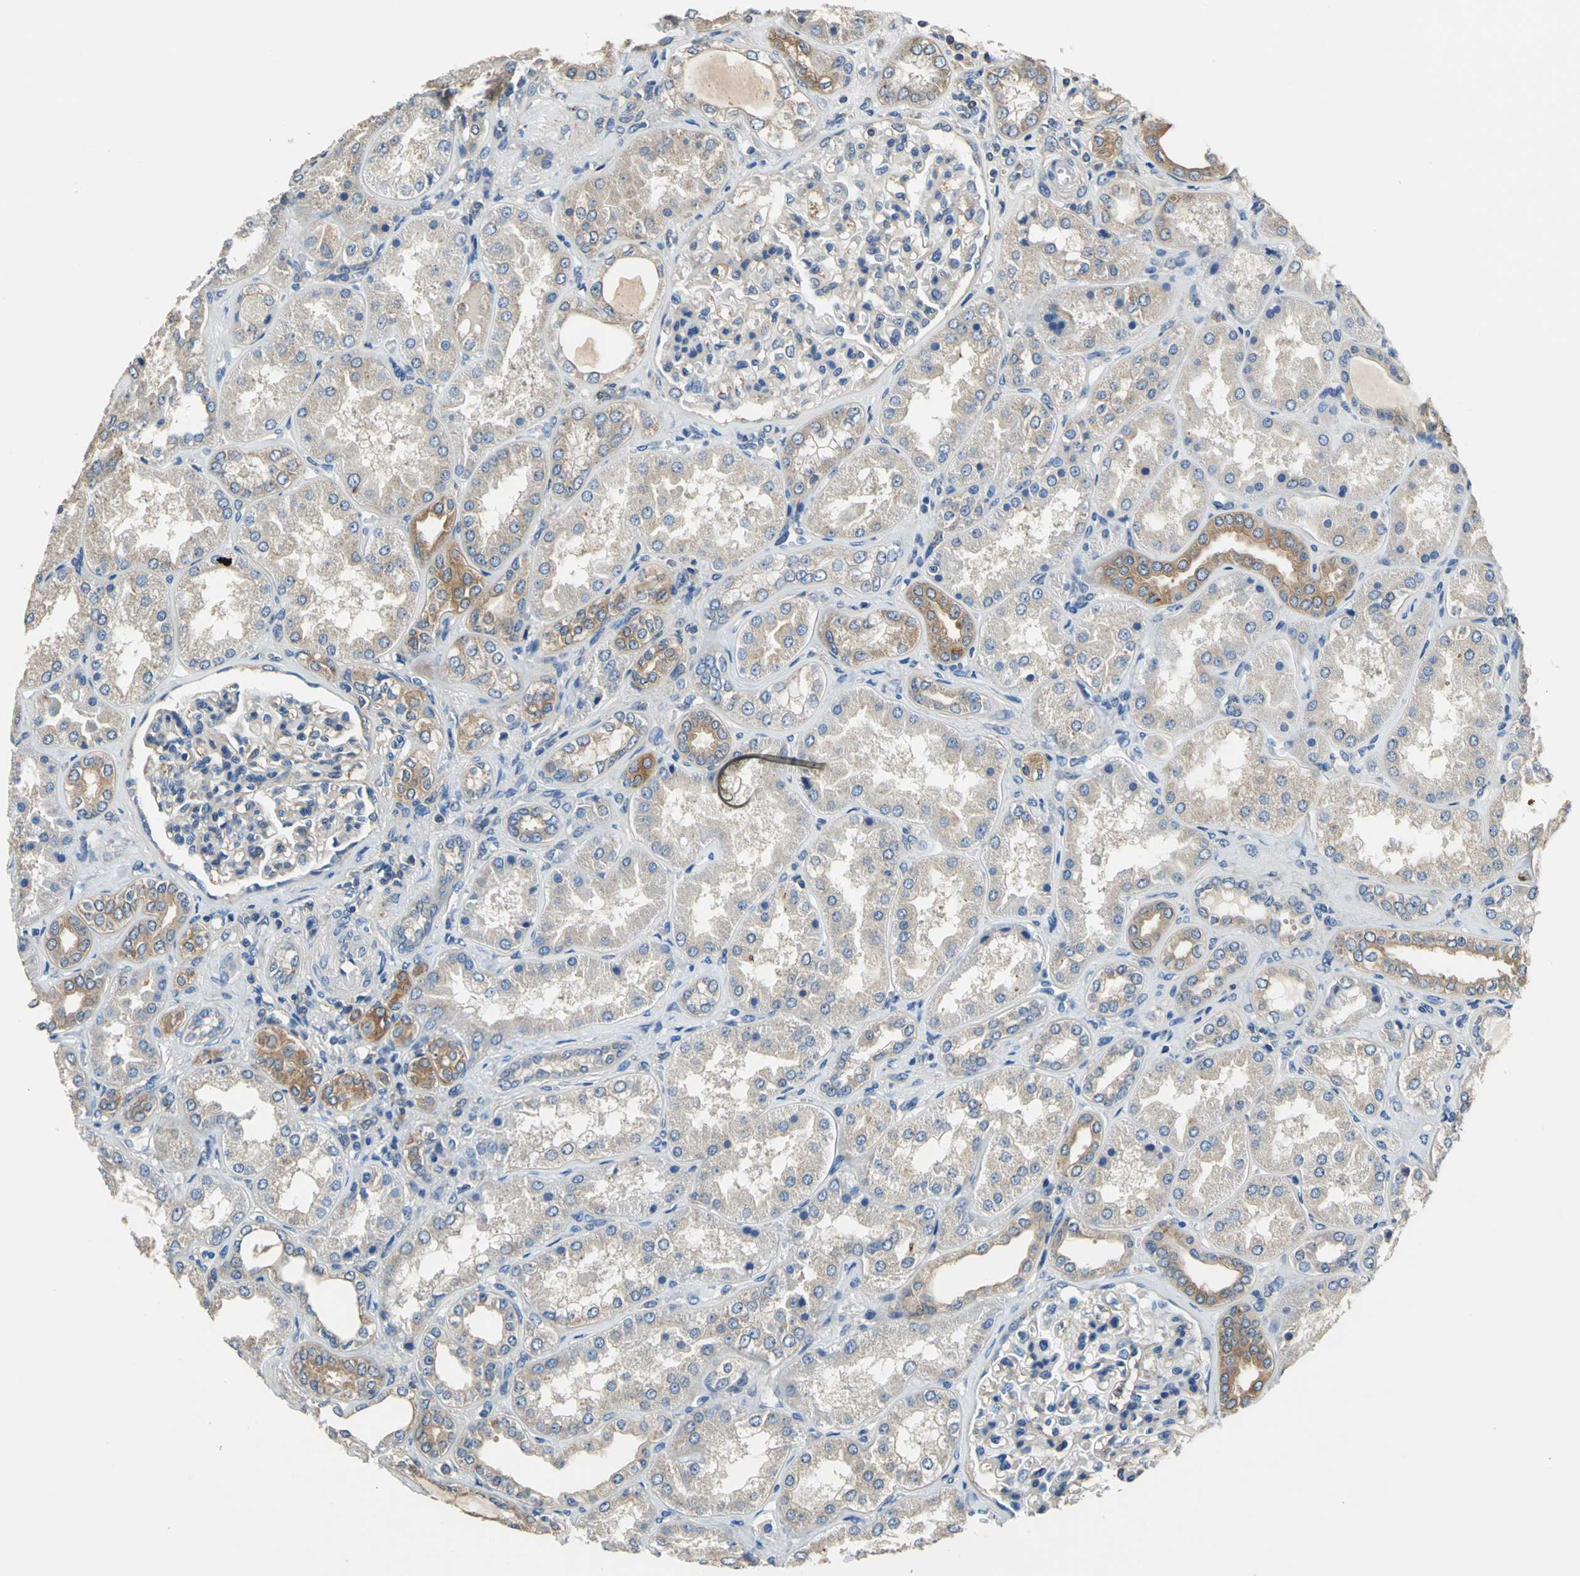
{"staining": {"intensity": "weak", "quantity": "<25%", "location": "cytoplasmic/membranous"}, "tissue": "kidney", "cell_type": "Cells in glomeruli", "image_type": "normal", "snomed": [{"axis": "morphology", "description": "Normal tissue, NOS"}, {"axis": "topography", "description": "Kidney"}], "caption": "A histopathology image of human kidney is negative for staining in cells in glomeruli.", "gene": "PRKCA", "patient": {"sex": "female", "age": 56}}